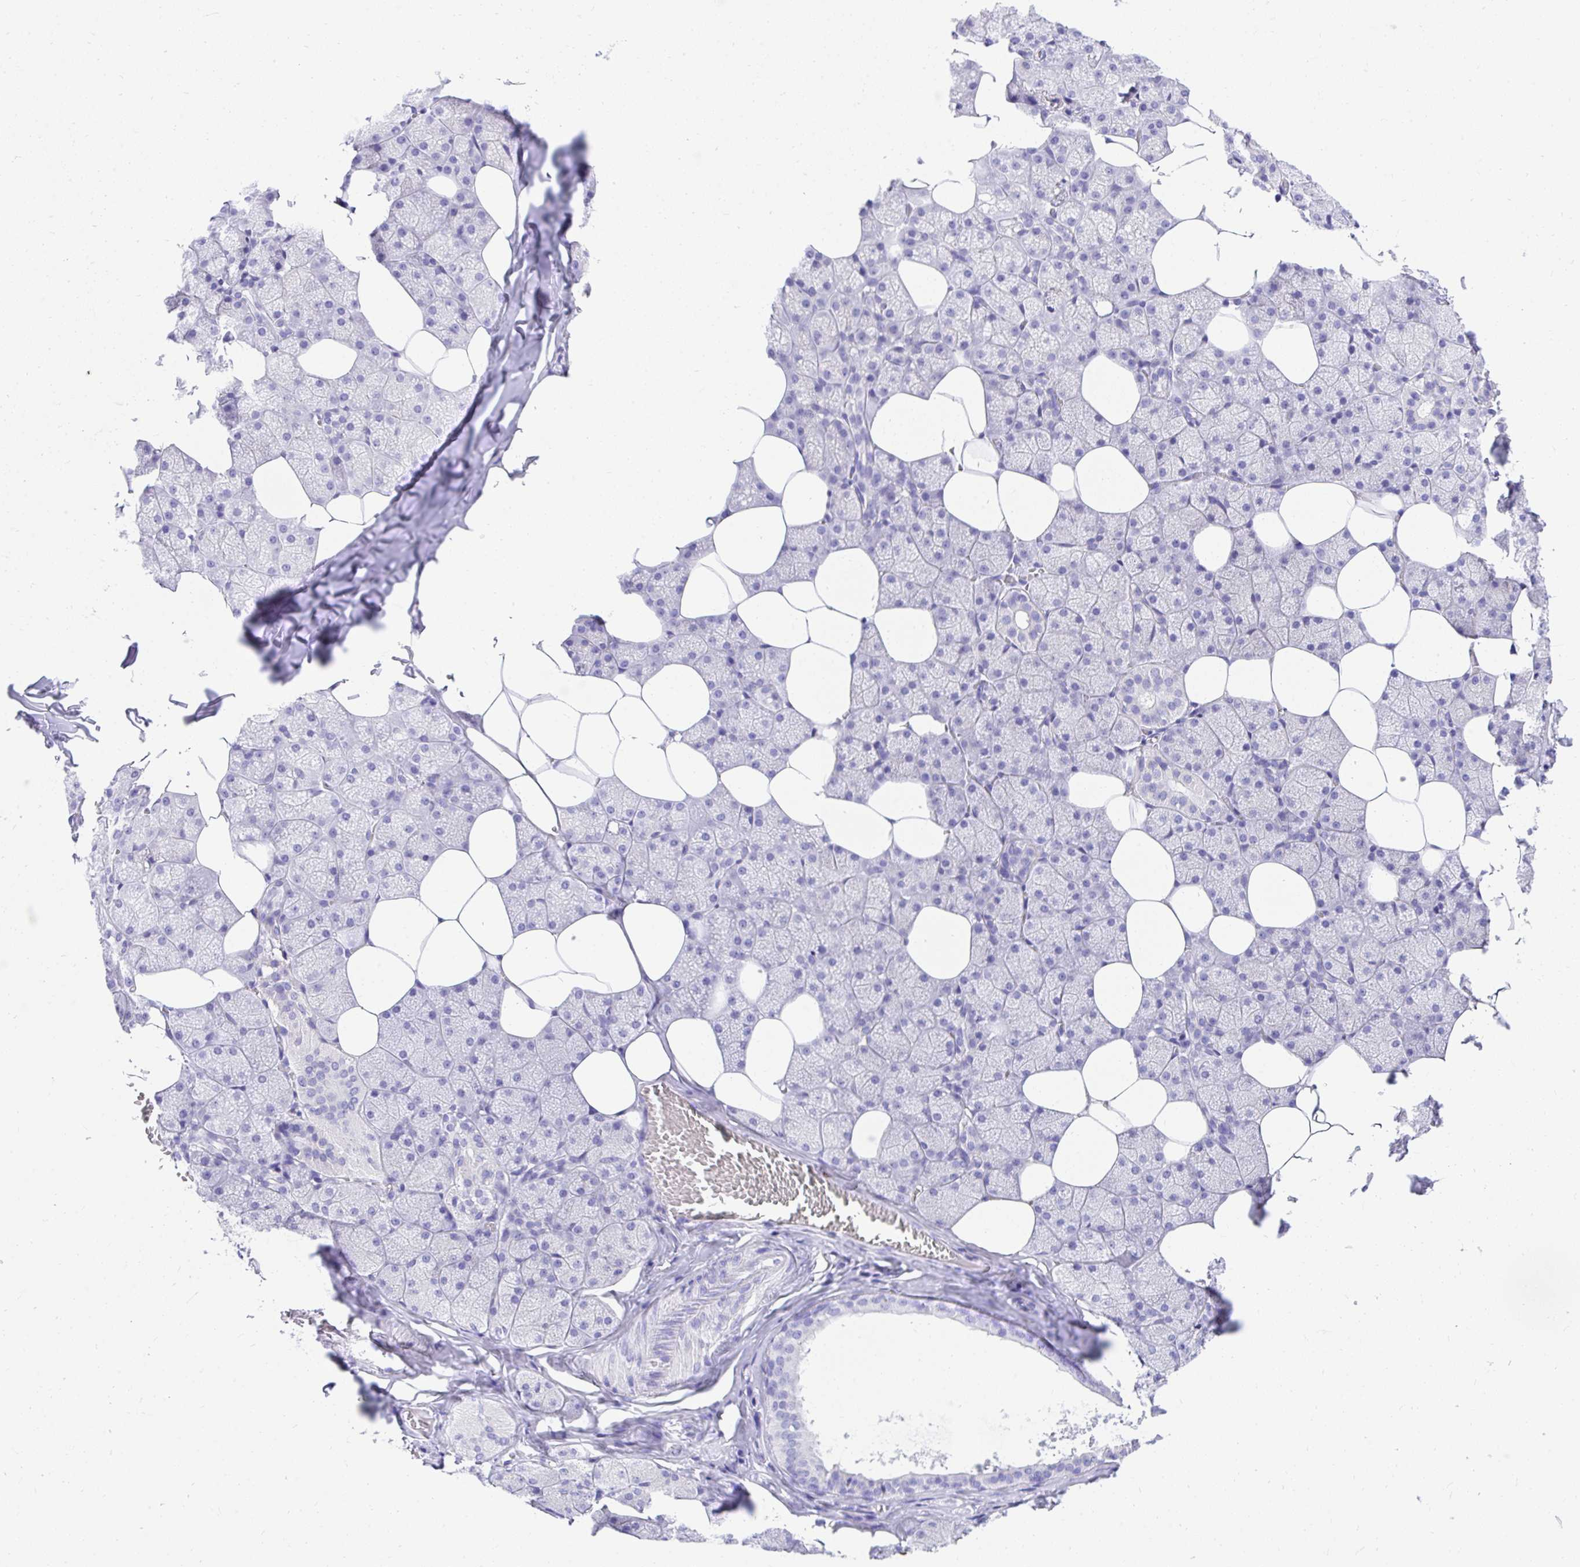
{"staining": {"intensity": "weak", "quantity": "<25%", "location": "cytoplasmic/membranous"}, "tissue": "salivary gland", "cell_type": "Glandular cells", "image_type": "normal", "snomed": [{"axis": "morphology", "description": "Normal tissue, NOS"}, {"axis": "topography", "description": "Salivary gland"}, {"axis": "topography", "description": "Peripheral nerve tissue"}], "caption": "Human salivary gland stained for a protein using immunohistochemistry demonstrates no expression in glandular cells.", "gene": "KCNN4", "patient": {"sex": "male", "age": 38}}